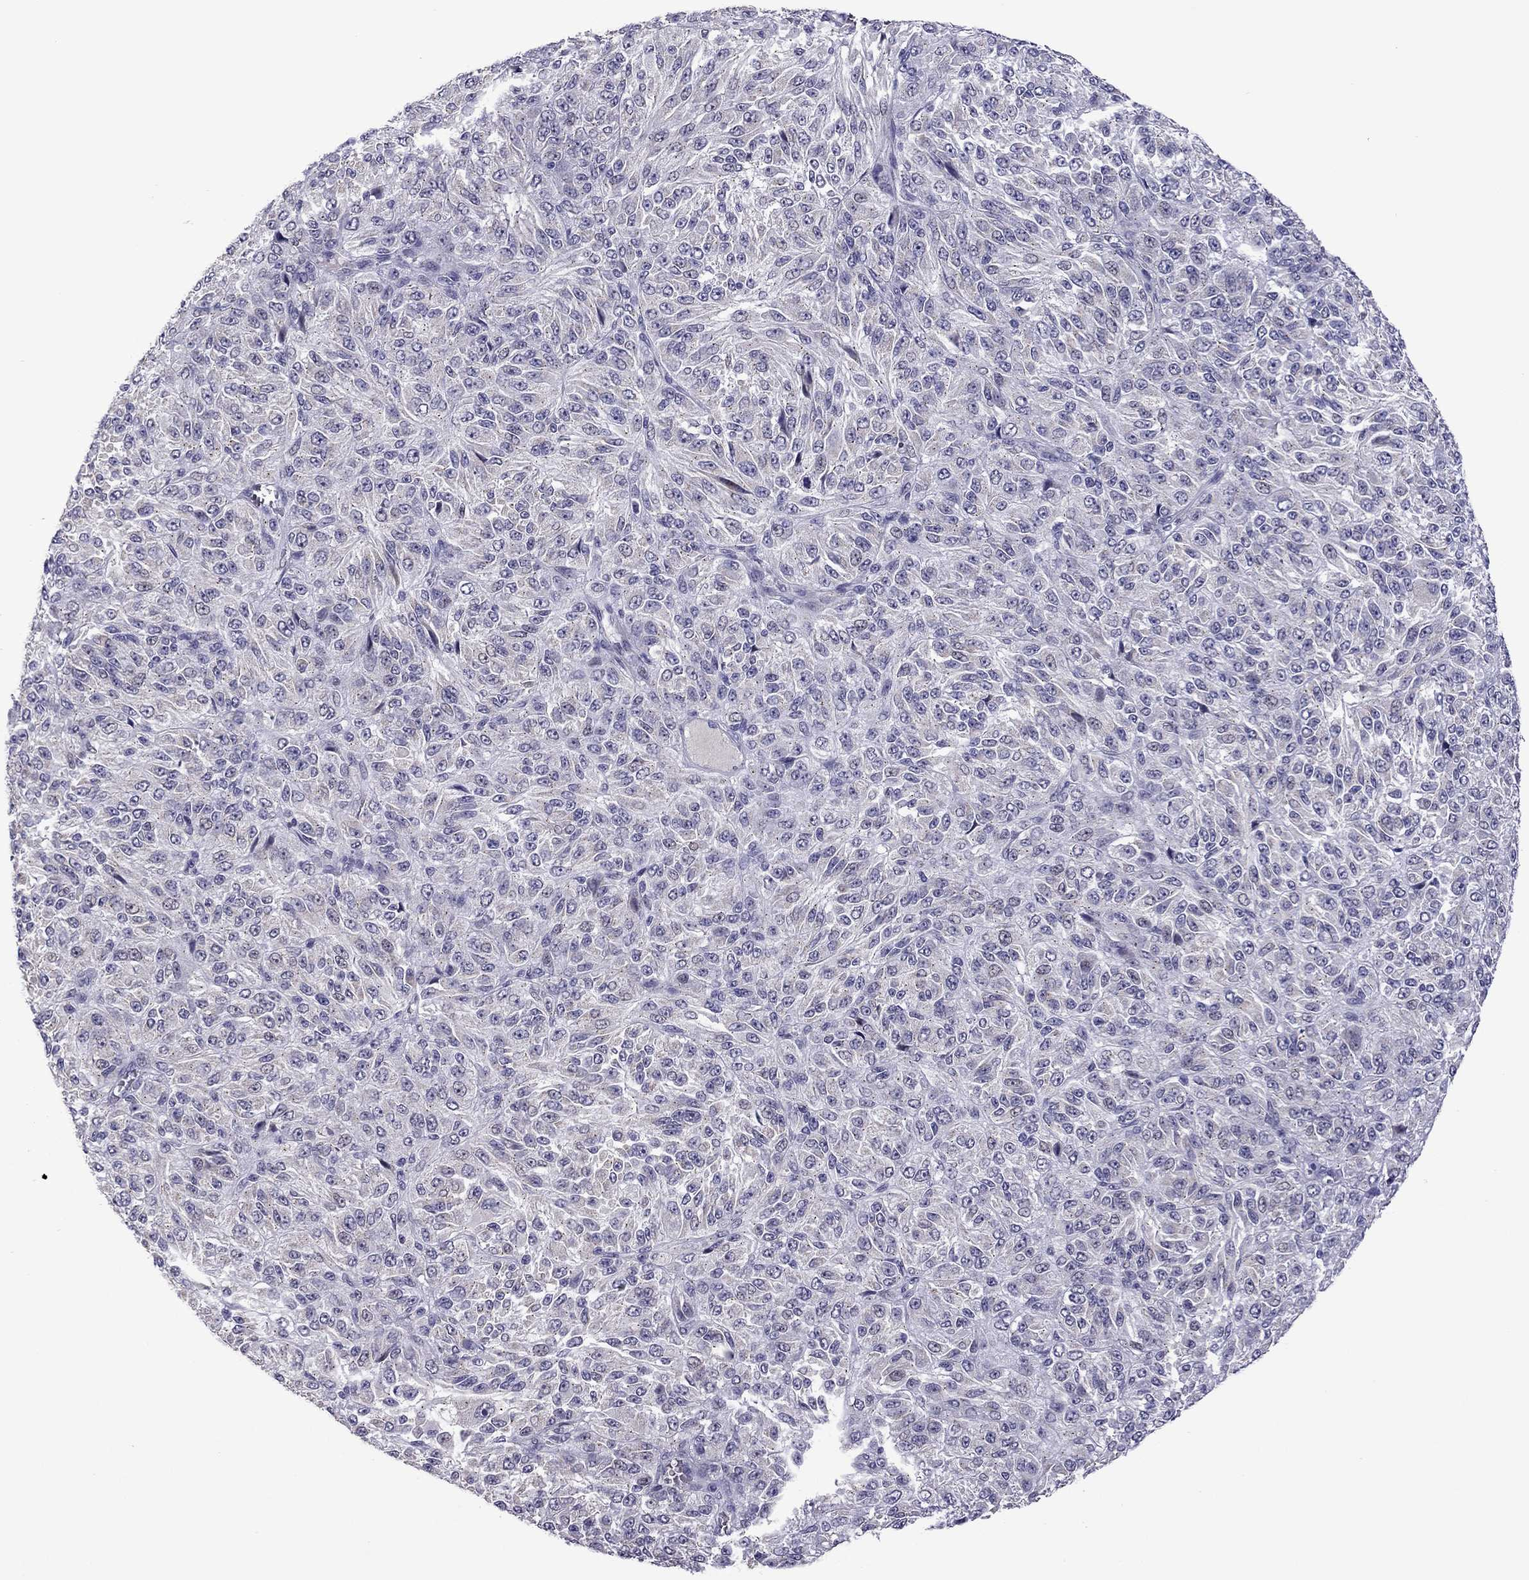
{"staining": {"intensity": "negative", "quantity": "none", "location": "none"}, "tissue": "melanoma", "cell_type": "Tumor cells", "image_type": "cancer", "snomed": [{"axis": "morphology", "description": "Malignant melanoma, Metastatic site"}, {"axis": "topography", "description": "Brain"}], "caption": "Malignant melanoma (metastatic site) was stained to show a protein in brown. There is no significant staining in tumor cells. Nuclei are stained in blue.", "gene": "MYBPH", "patient": {"sex": "female", "age": 56}}